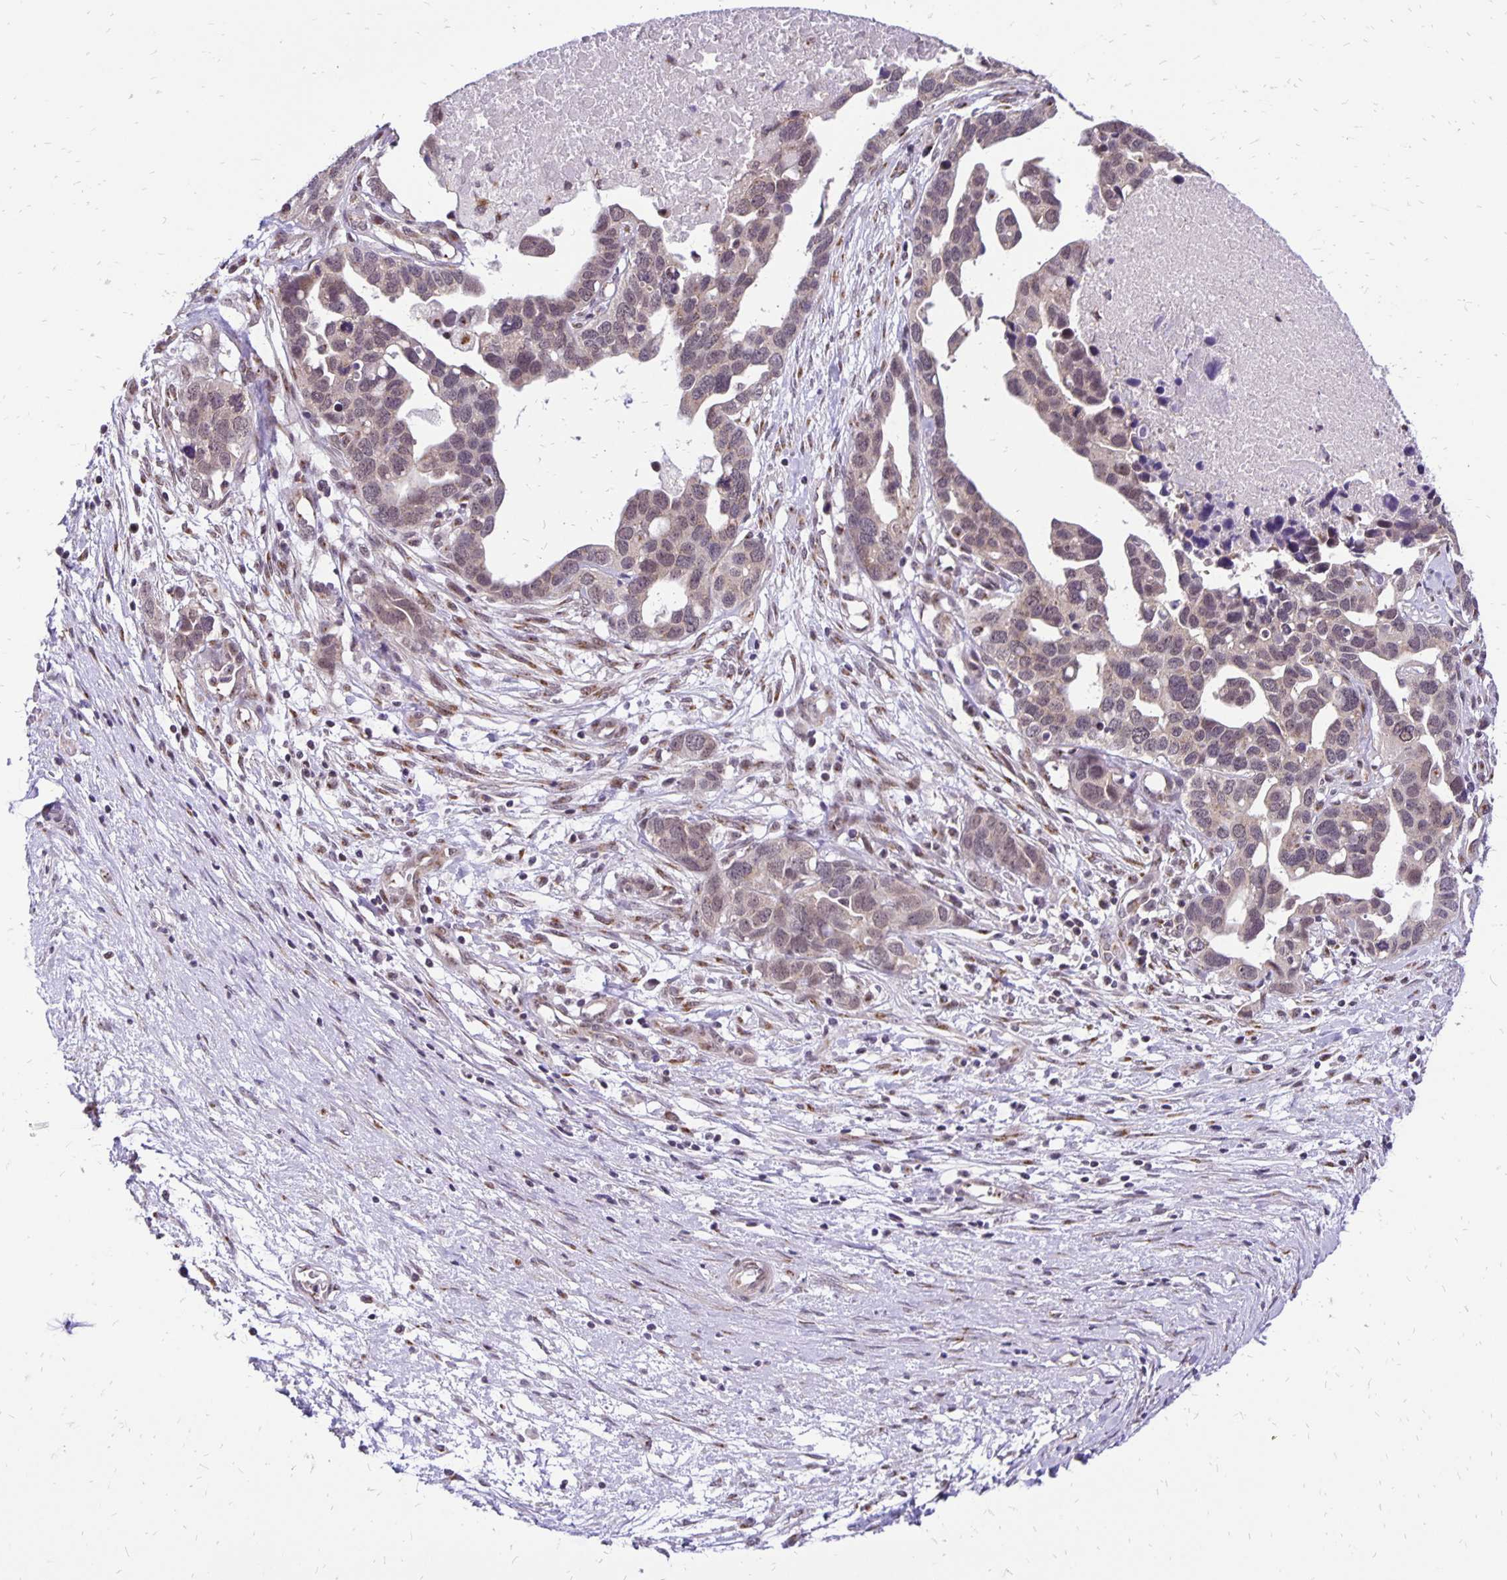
{"staining": {"intensity": "weak", "quantity": "25%-75%", "location": "cytoplasmic/membranous,nuclear"}, "tissue": "ovarian cancer", "cell_type": "Tumor cells", "image_type": "cancer", "snomed": [{"axis": "morphology", "description": "Cystadenocarcinoma, serous, NOS"}, {"axis": "topography", "description": "Ovary"}], "caption": "Ovarian cancer (serous cystadenocarcinoma) stained for a protein reveals weak cytoplasmic/membranous and nuclear positivity in tumor cells.", "gene": "GOLGA5", "patient": {"sex": "female", "age": 54}}